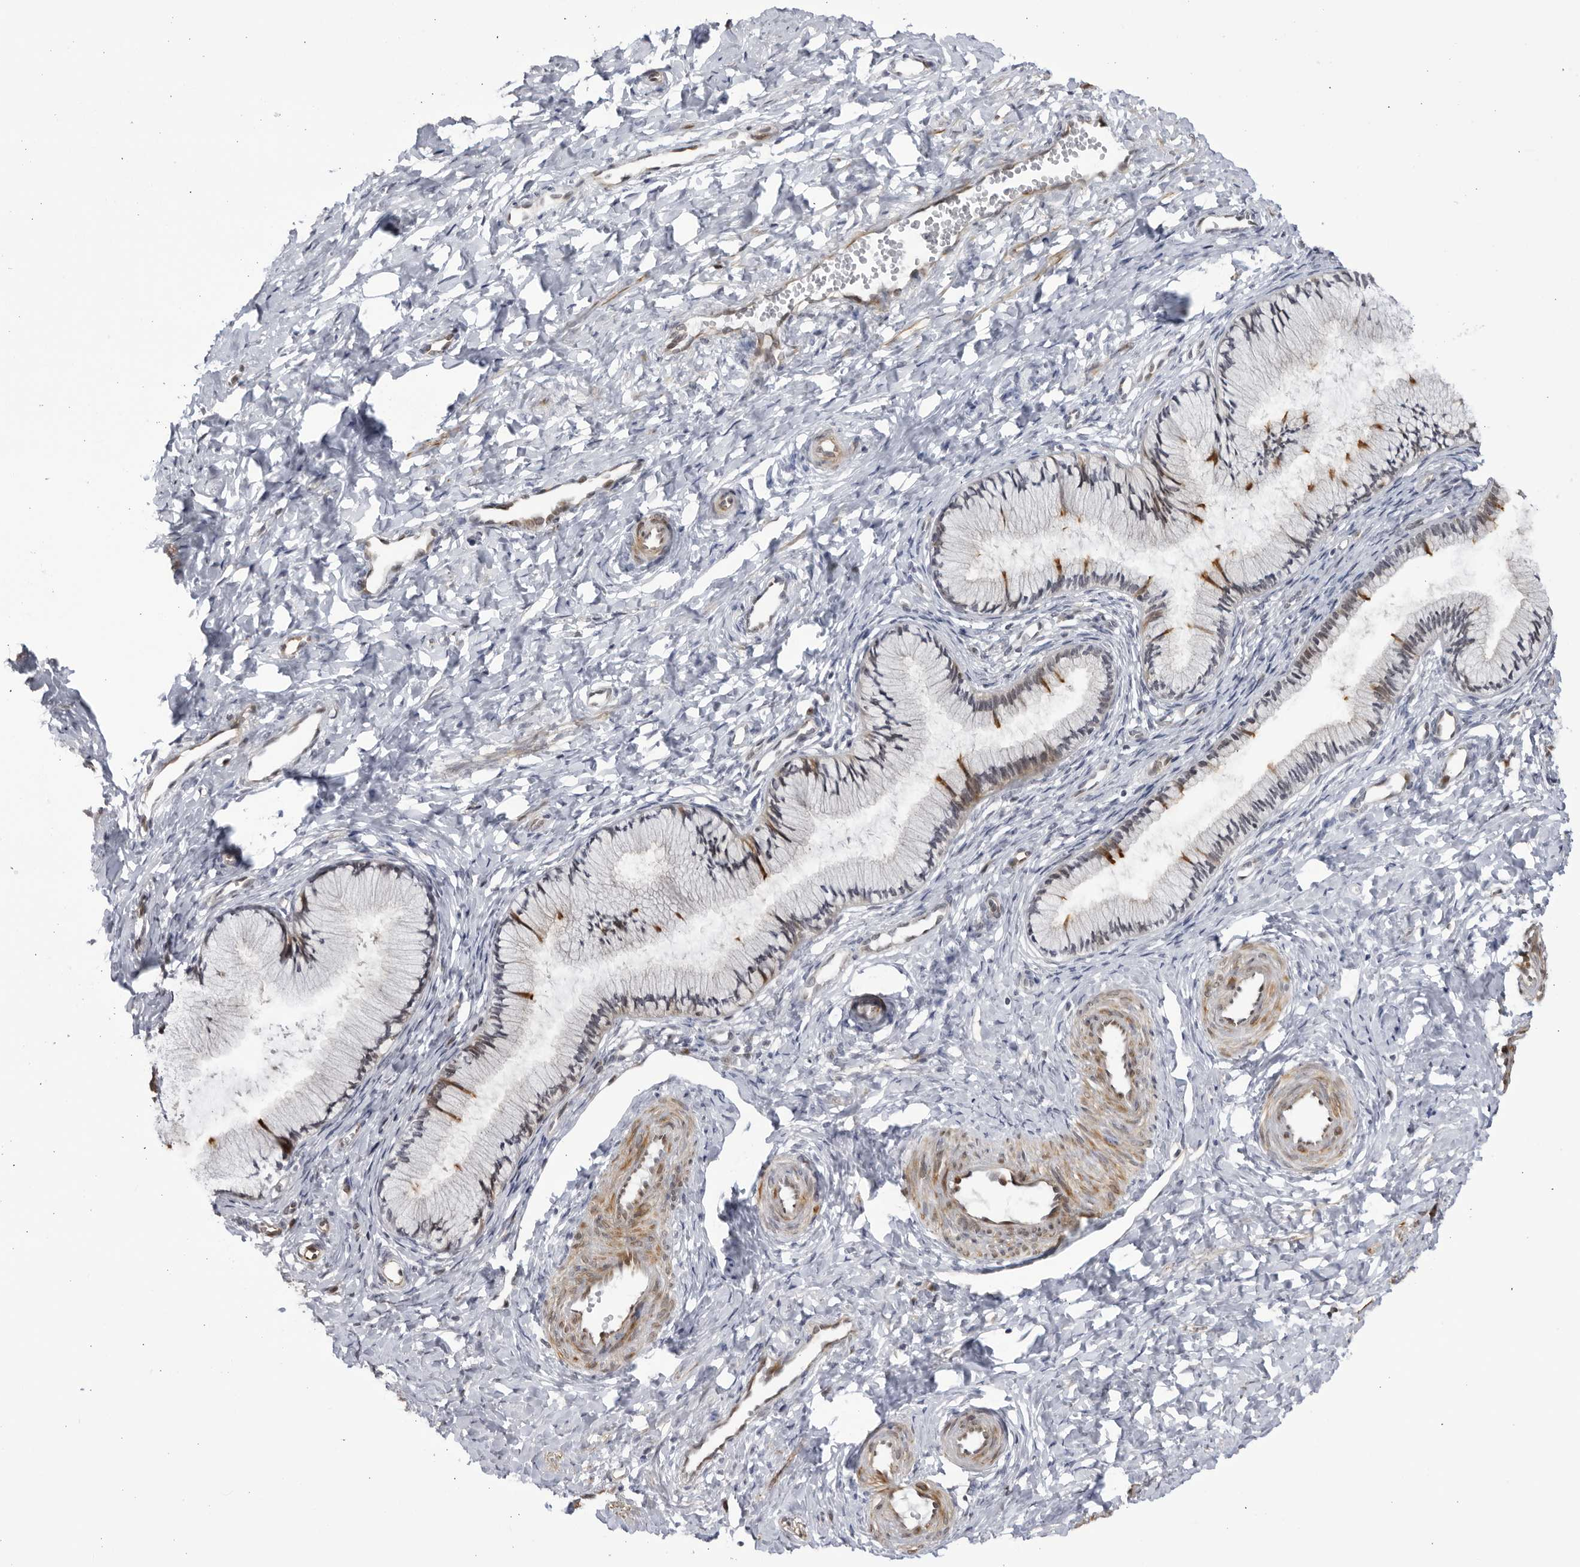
{"staining": {"intensity": "moderate", "quantity": "<25%", "location": "cytoplasmic/membranous"}, "tissue": "cervix", "cell_type": "Glandular cells", "image_type": "normal", "snomed": [{"axis": "morphology", "description": "Normal tissue, NOS"}, {"axis": "topography", "description": "Cervix"}], "caption": "Immunohistochemical staining of normal cervix displays <25% levels of moderate cytoplasmic/membranous protein positivity in about <25% of glandular cells.", "gene": "CNBD1", "patient": {"sex": "female", "age": 27}}